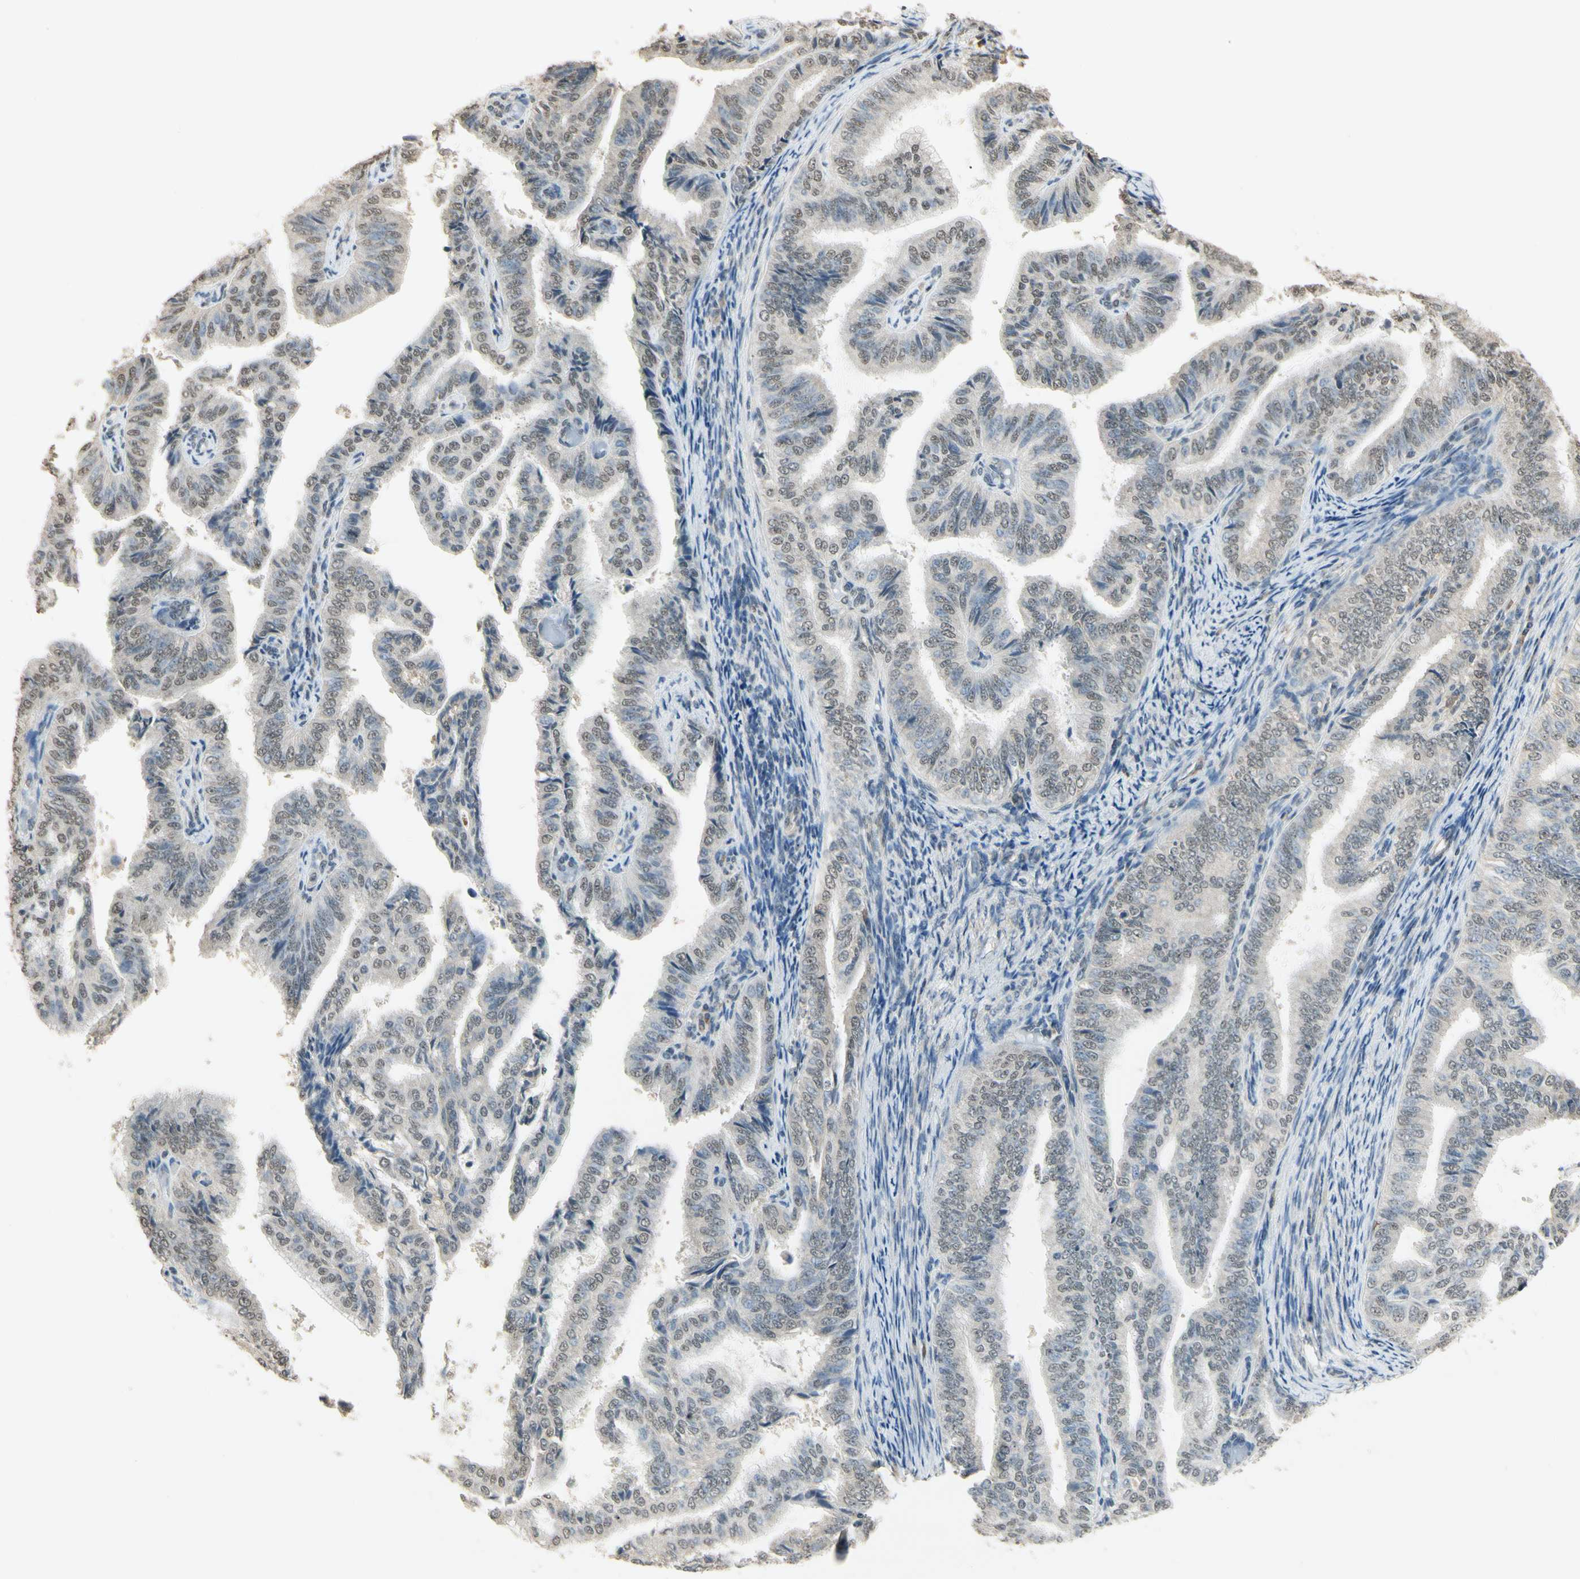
{"staining": {"intensity": "weak", "quantity": "25%-75%", "location": "nuclear"}, "tissue": "endometrial cancer", "cell_type": "Tumor cells", "image_type": "cancer", "snomed": [{"axis": "morphology", "description": "Adenocarcinoma, NOS"}, {"axis": "topography", "description": "Endometrium"}], "caption": "Immunohistochemistry photomicrograph of human endometrial adenocarcinoma stained for a protein (brown), which demonstrates low levels of weak nuclear expression in about 25%-75% of tumor cells.", "gene": "SGCA", "patient": {"sex": "female", "age": 58}}